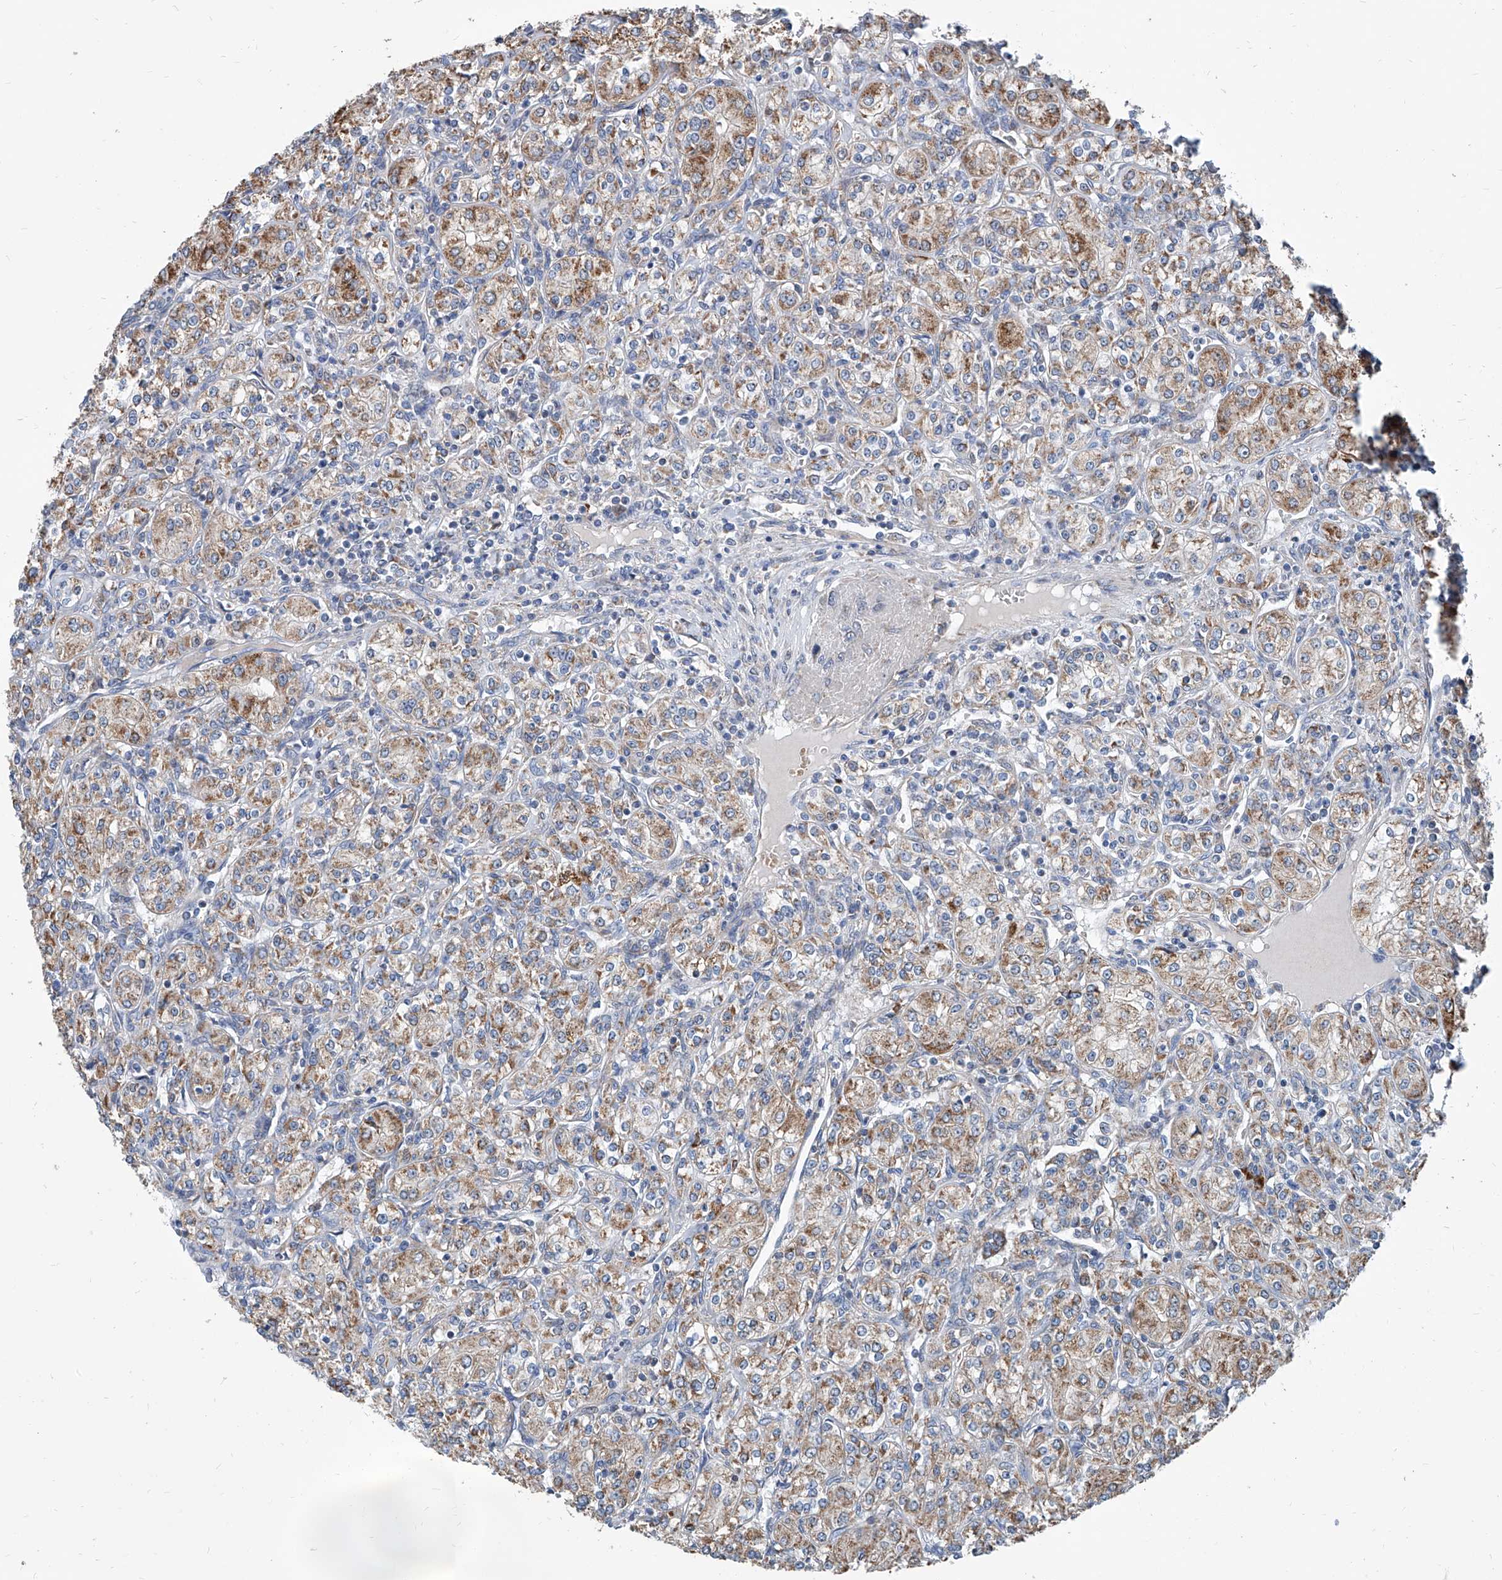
{"staining": {"intensity": "moderate", "quantity": ">75%", "location": "cytoplasmic/membranous"}, "tissue": "renal cancer", "cell_type": "Tumor cells", "image_type": "cancer", "snomed": [{"axis": "morphology", "description": "Adenocarcinoma, NOS"}, {"axis": "topography", "description": "Kidney"}], "caption": "Adenocarcinoma (renal) tissue shows moderate cytoplasmic/membranous positivity in approximately >75% of tumor cells, visualized by immunohistochemistry.", "gene": "USP48", "patient": {"sex": "male", "age": 77}}